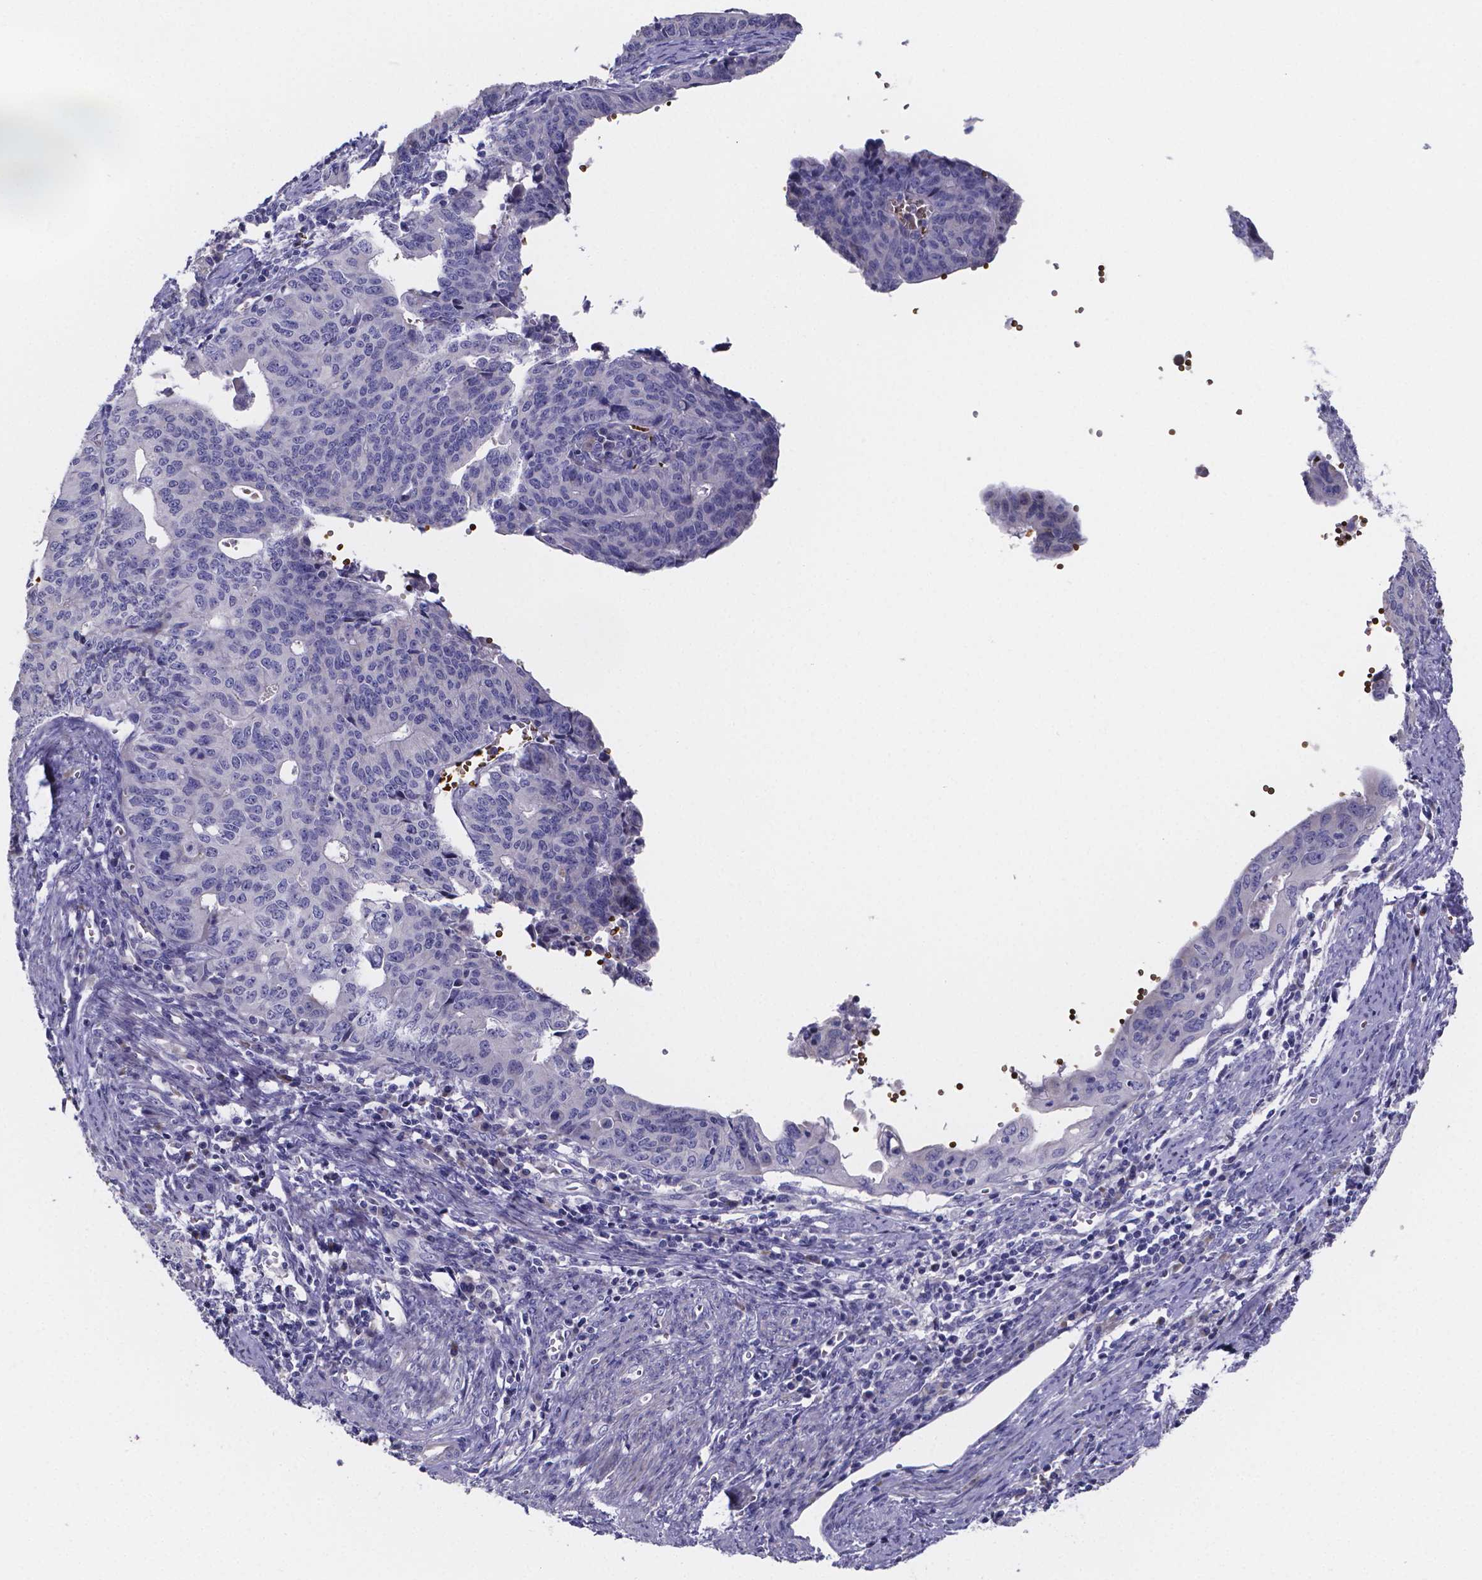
{"staining": {"intensity": "negative", "quantity": "none", "location": "none"}, "tissue": "endometrial cancer", "cell_type": "Tumor cells", "image_type": "cancer", "snomed": [{"axis": "morphology", "description": "Adenocarcinoma, NOS"}, {"axis": "topography", "description": "Endometrium"}], "caption": "Tumor cells are negative for brown protein staining in endometrial cancer (adenocarcinoma).", "gene": "GABRA3", "patient": {"sex": "female", "age": 65}}